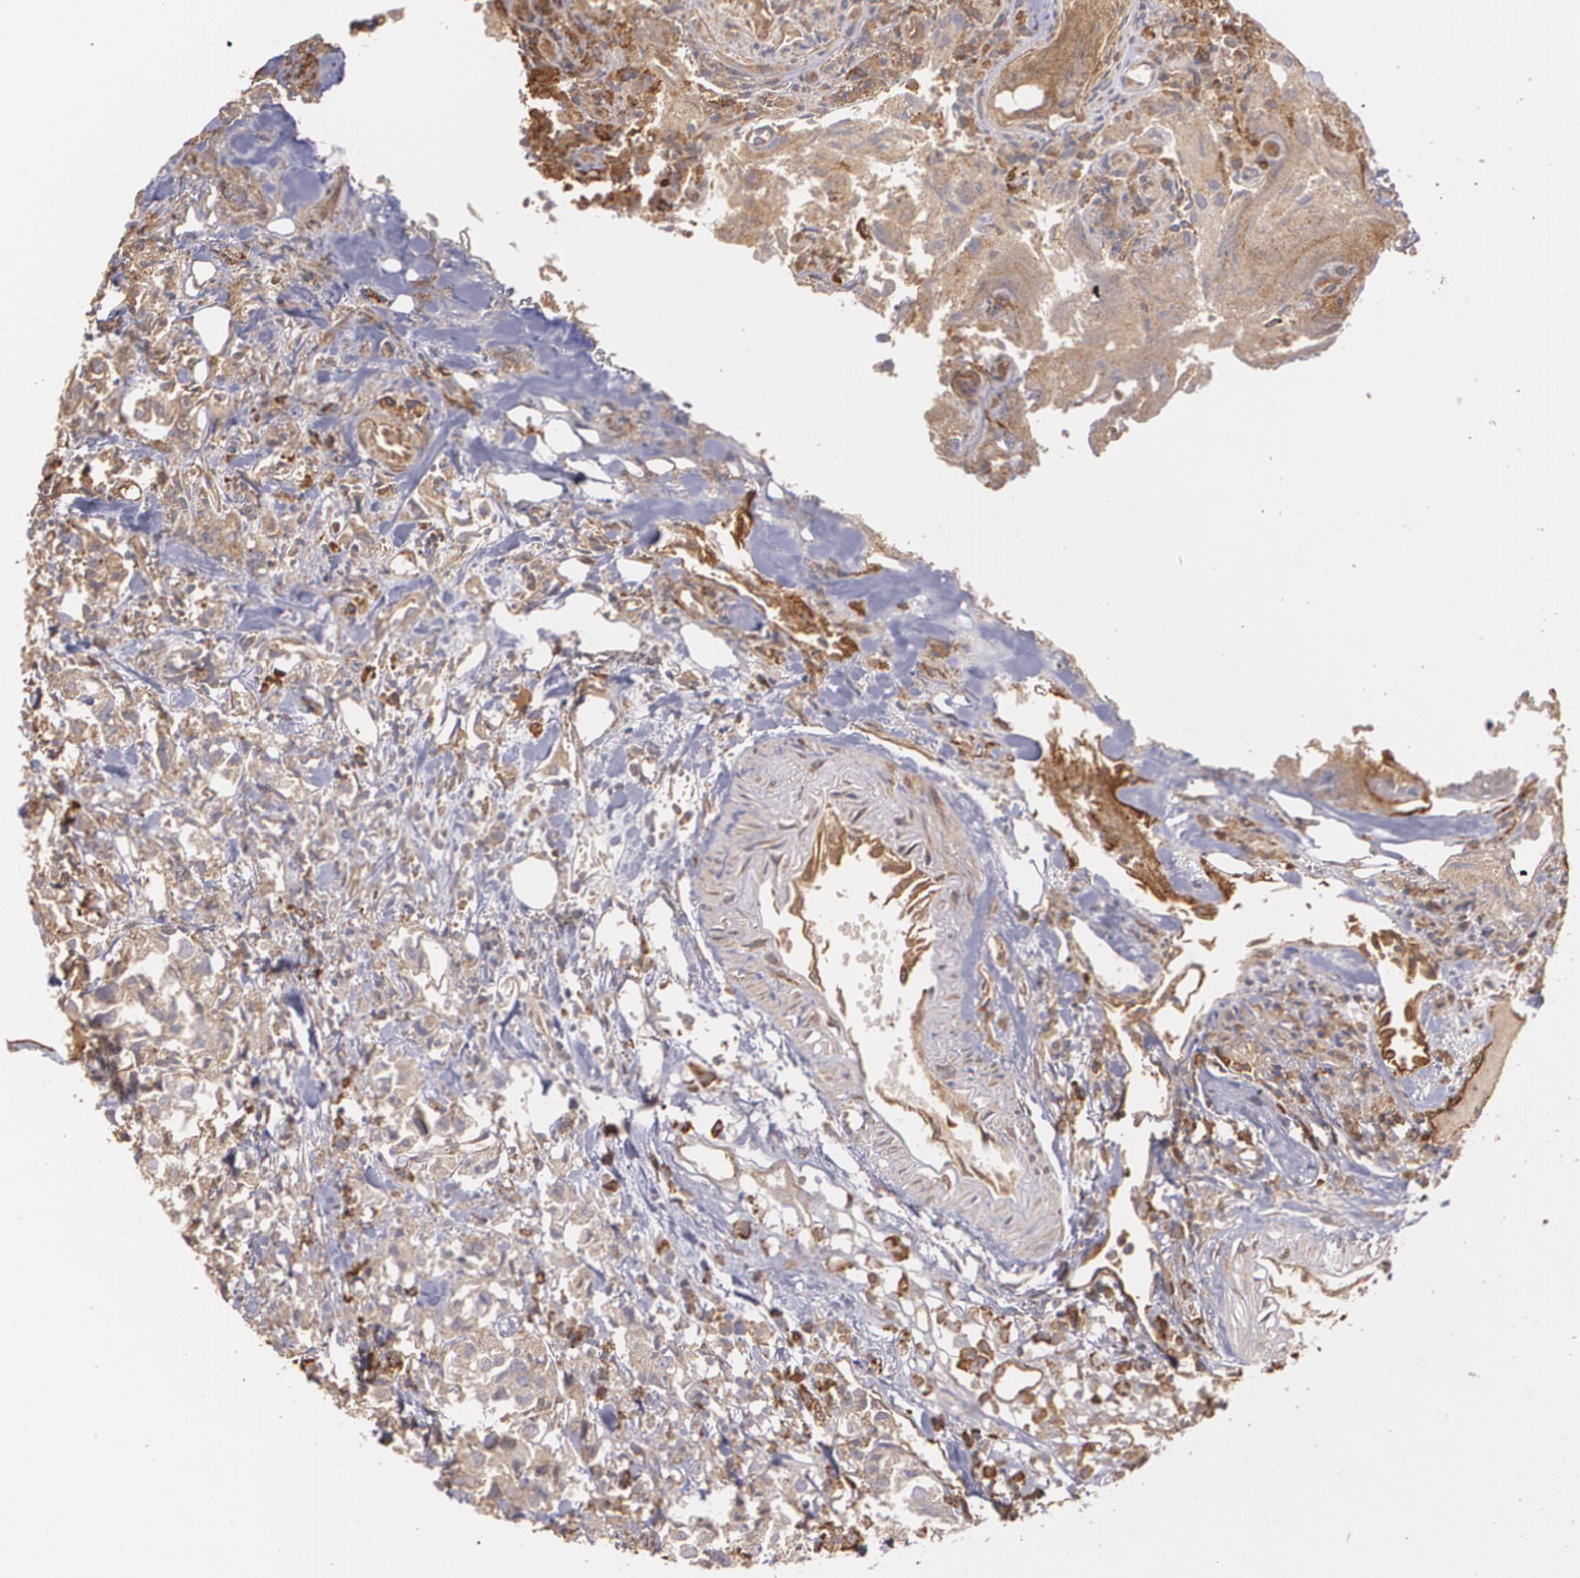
{"staining": {"intensity": "moderate", "quantity": ">75%", "location": "cytoplasmic/membranous"}, "tissue": "urothelial cancer", "cell_type": "Tumor cells", "image_type": "cancer", "snomed": [{"axis": "morphology", "description": "Urothelial carcinoma, High grade"}, {"axis": "topography", "description": "Urinary bladder"}], "caption": "Immunohistochemistry of human urothelial carcinoma (high-grade) demonstrates medium levels of moderate cytoplasmic/membranous staining in about >75% of tumor cells.", "gene": "ECE1", "patient": {"sex": "female", "age": 75}}